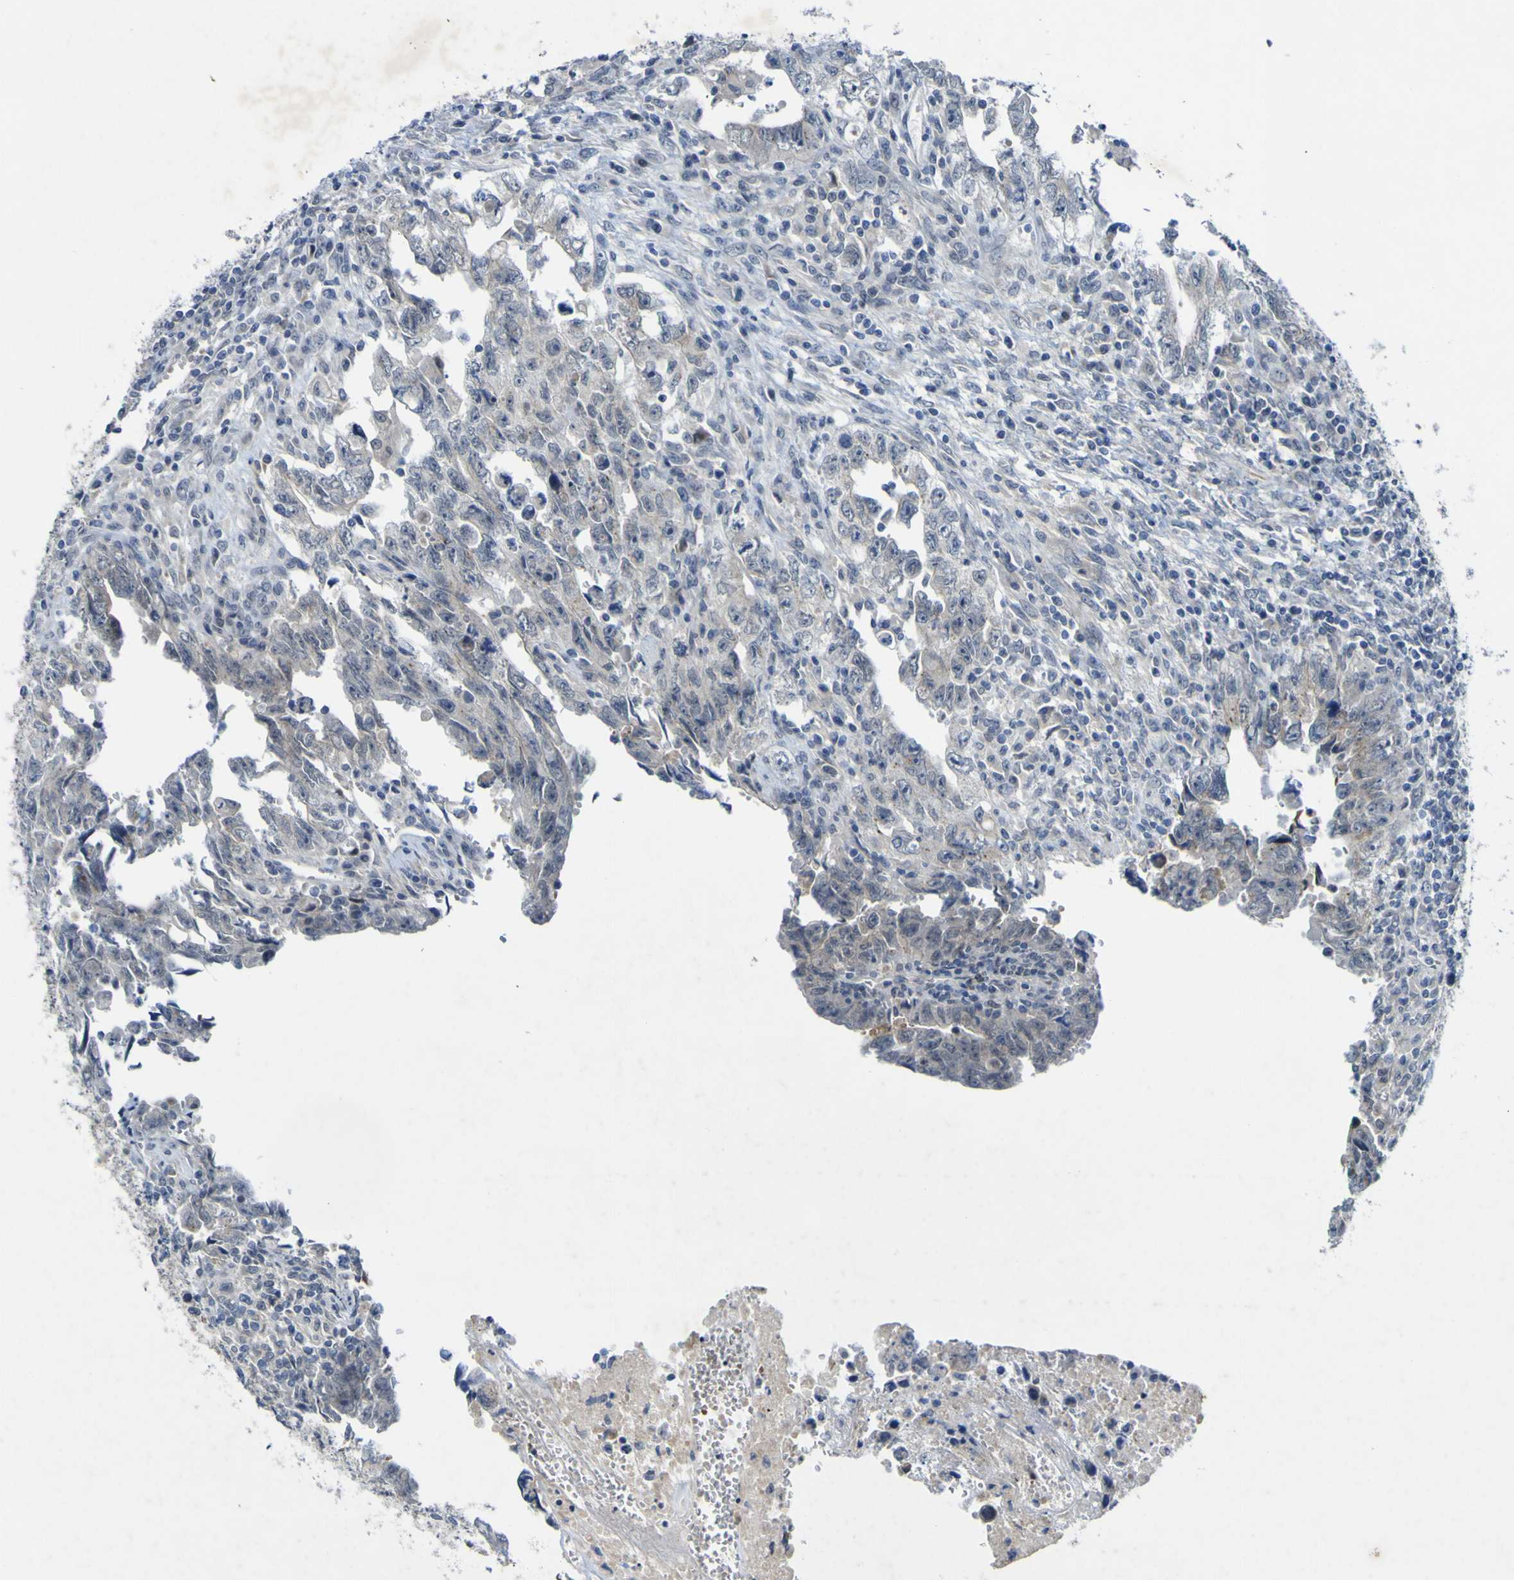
{"staining": {"intensity": "negative", "quantity": "none", "location": "none"}, "tissue": "testis cancer", "cell_type": "Tumor cells", "image_type": "cancer", "snomed": [{"axis": "morphology", "description": "Carcinoma, Embryonal, NOS"}, {"axis": "topography", "description": "Testis"}], "caption": "This is a image of immunohistochemistry staining of testis cancer, which shows no positivity in tumor cells.", "gene": "NAV1", "patient": {"sex": "male", "age": 28}}